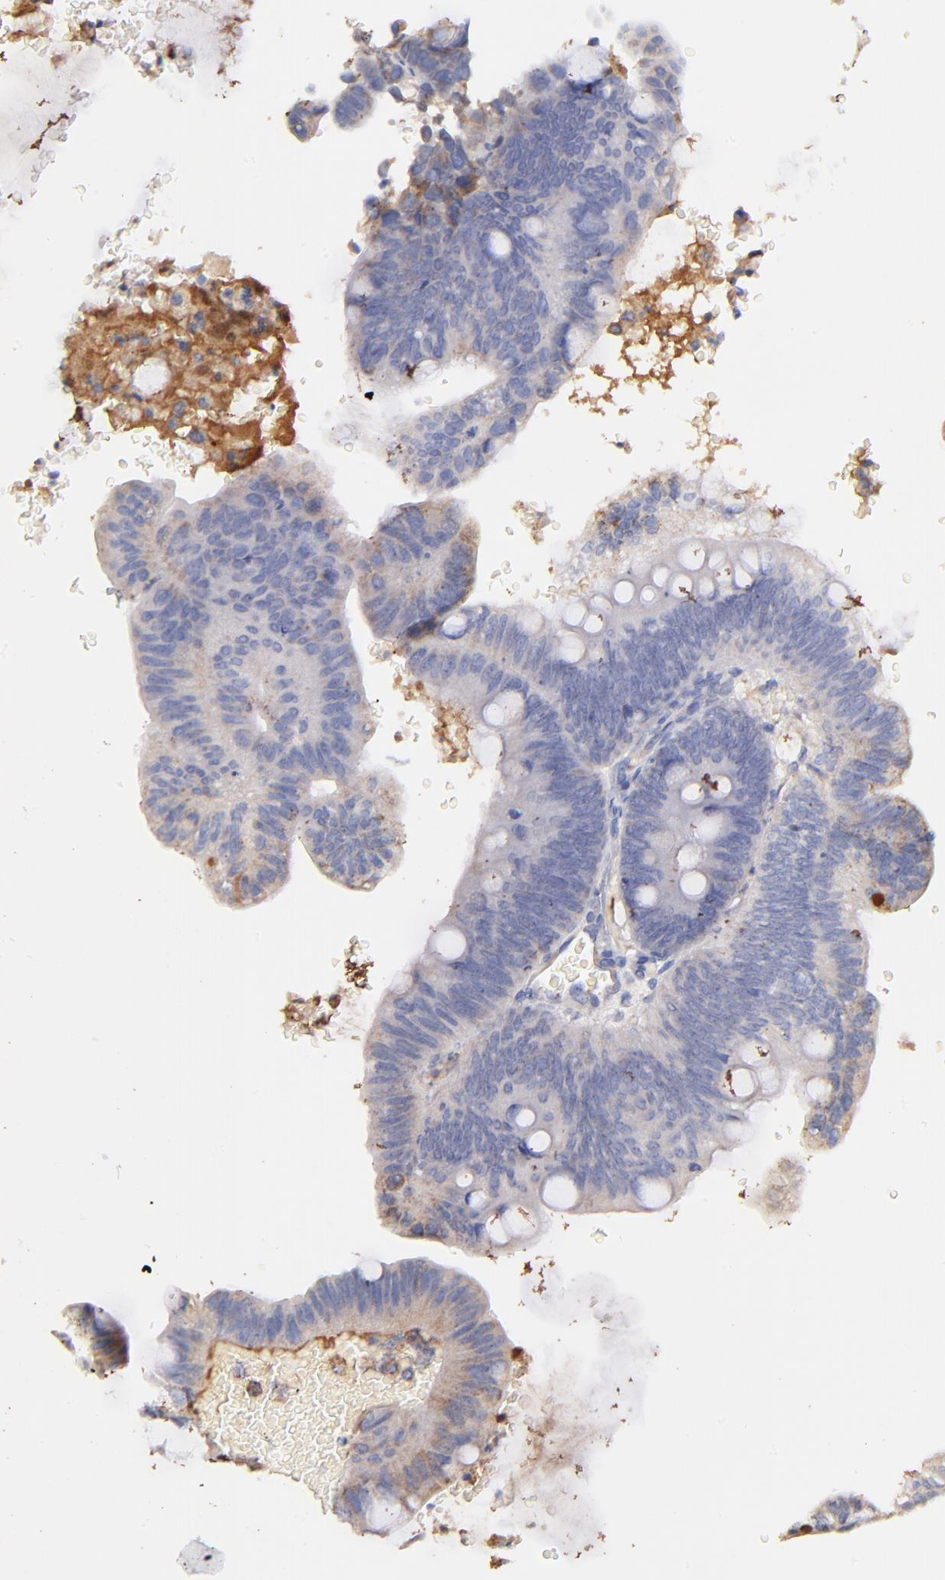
{"staining": {"intensity": "weak", "quantity": "25%-75%", "location": "cytoplasmic/membranous"}, "tissue": "colorectal cancer", "cell_type": "Tumor cells", "image_type": "cancer", "snomed": [{"axis": "morphology", "description": "Normal tissue, NOS"}, {"axis": "morphology", "description": "Adenocarcinoma, NOS"}, {"axis": "topography", "description": "Rectum"}], "caption": "Weak cytoplasmic/membranous protein staining is appreciated in approximately 25%-75% of tumor cells in colorectal cancer. (DAB (3,3'-diaminobenzidine) IHC, brown staining for protein, blue staining for nuclei).", "gene": "IGLV7-43", "patient": {"sex": "male", "age": 92}}